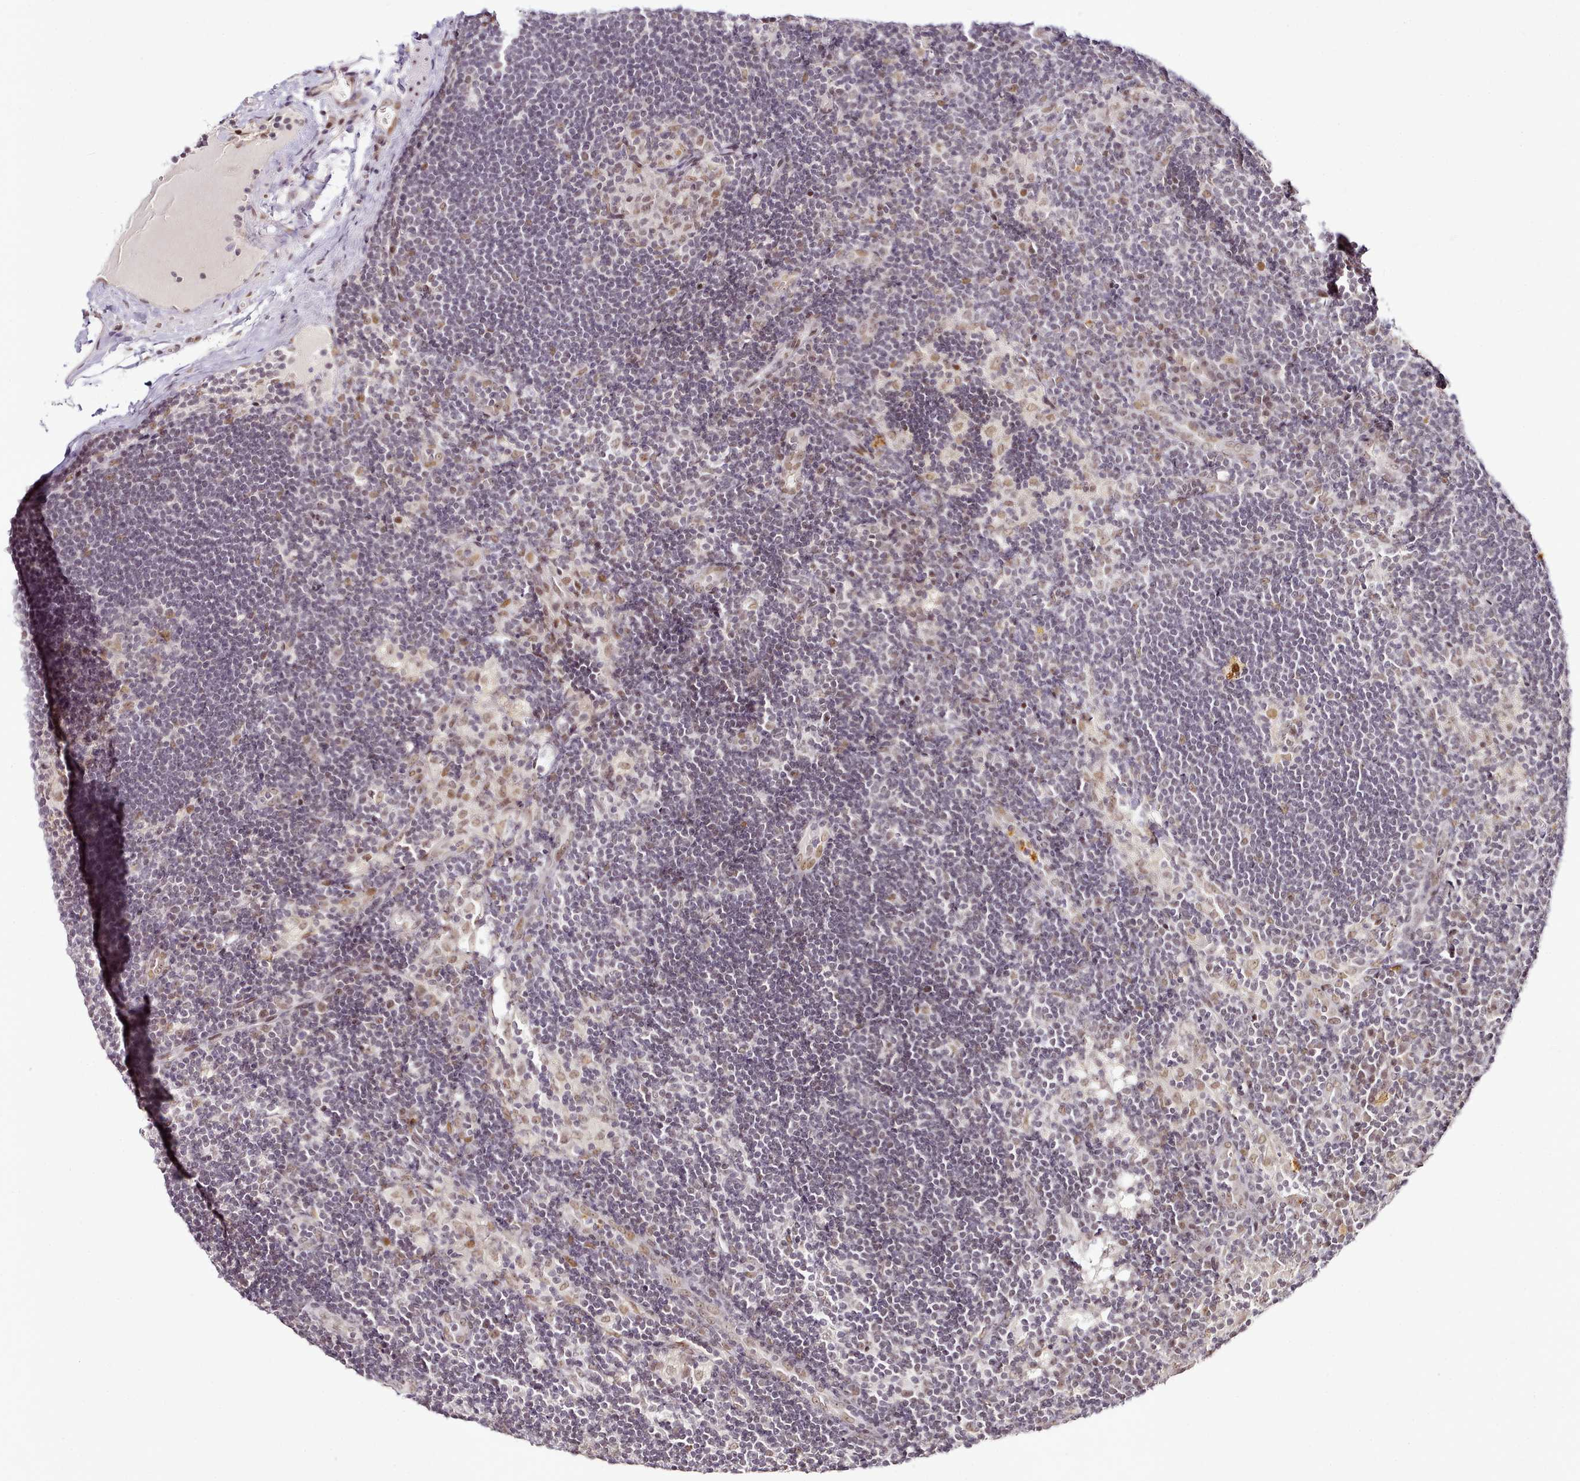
{"staining": {"intensity": "moderate", "quantity": "<25%", "location": "nuclear"}, "tissue": "lymph node", "cell_type": "Germinal center cells", "image_type": "normal", "snomed": [{"axis": "morphology", "description": "Normal tissue, NOS"}, {"axis": "topography", "description": "Lymph node"}], "caption": "Immunohistochemical staining of unremarkable human lymph node displays moderate nuclear protein positivity in approximately <25% of germinal center cells. Ihc stains the protein in brown and the nuclei are stained blue.", "gene": "SYT15B", "patient": {"sex": "male", "age": 24}}